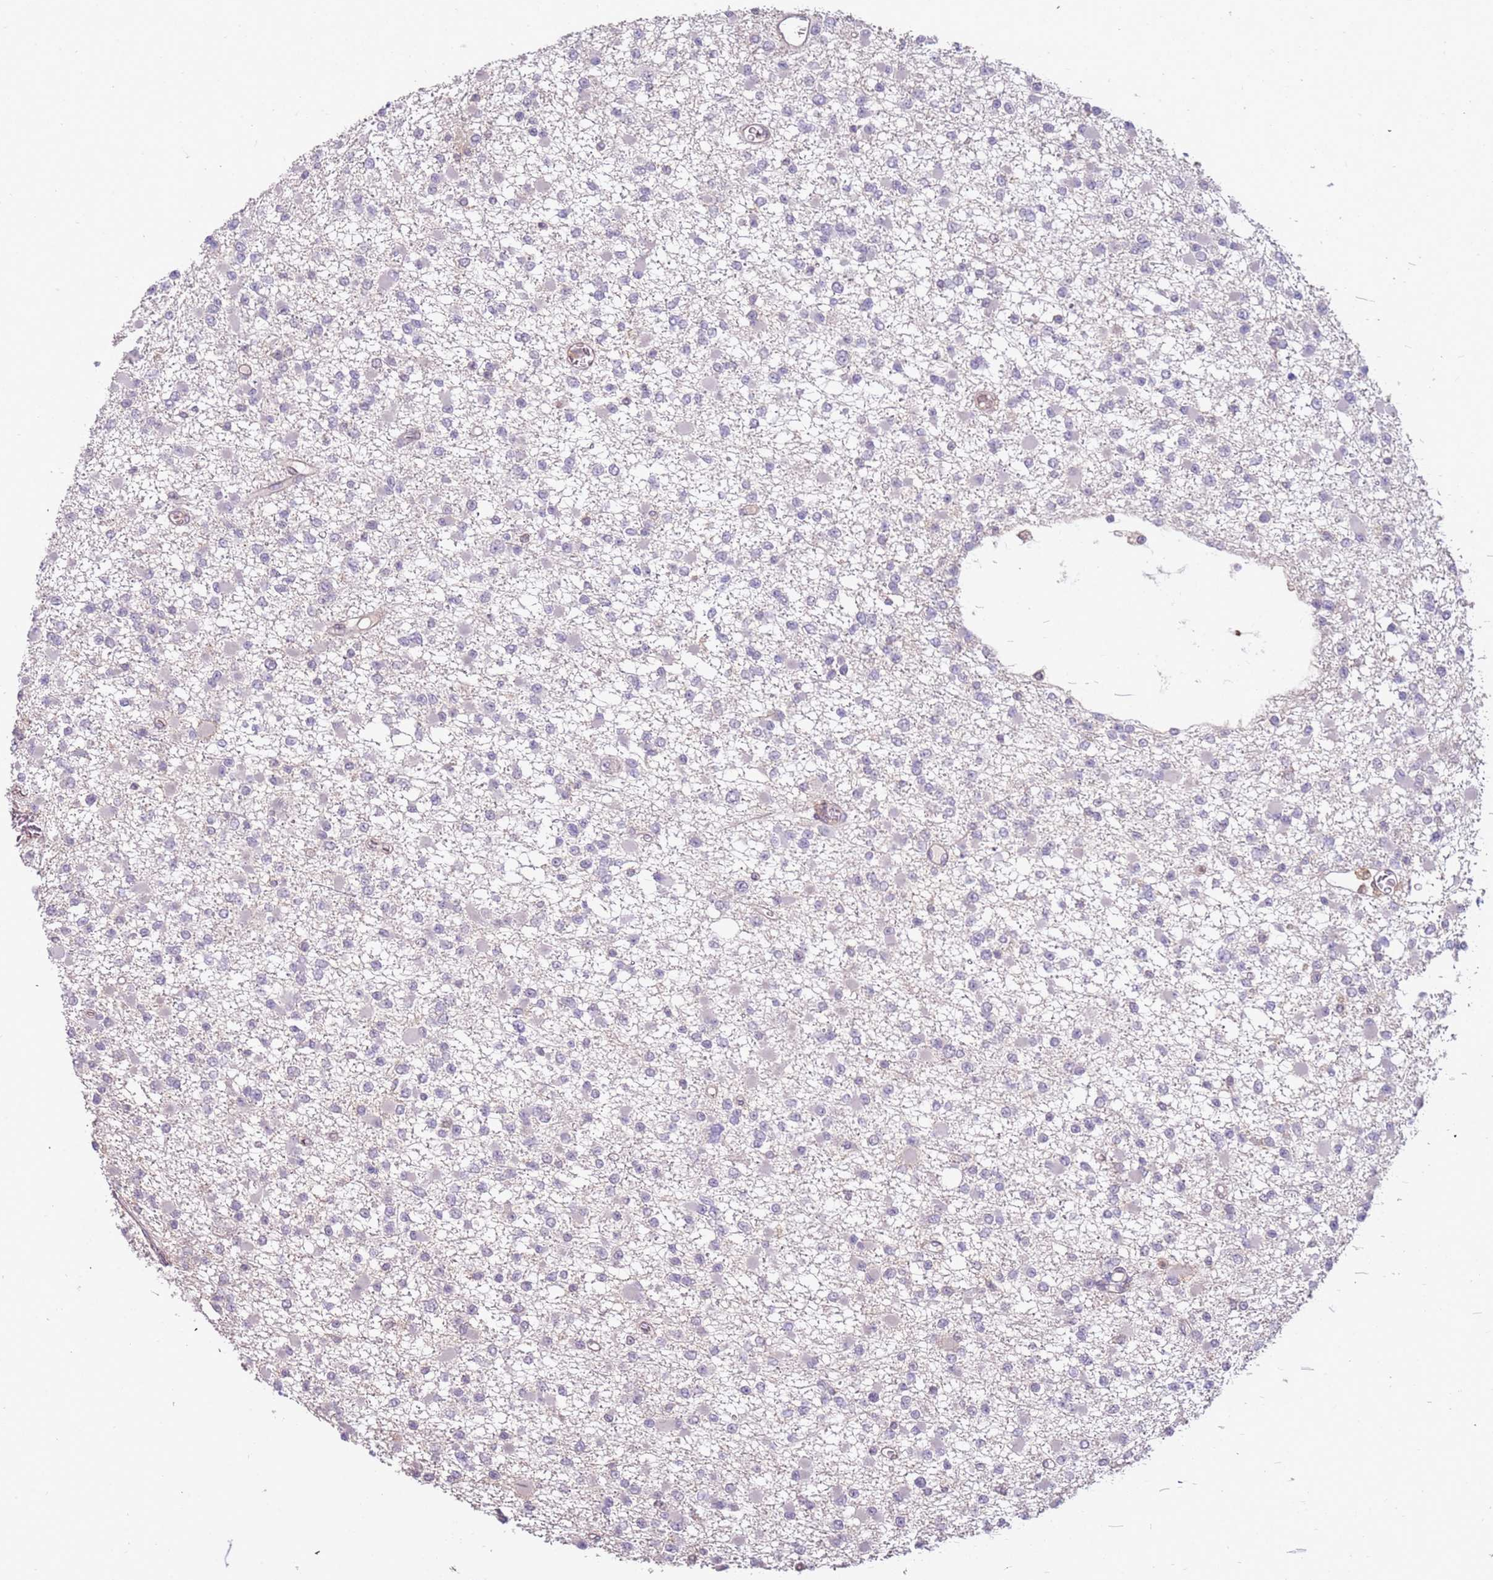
{"staining": {"intensity": "negative", "quantity": "none", "location": "none"}, "tissue": "glioma", "cell_type": "Tumor cells", "image_type": "cancer", "snomed": [{"axis": "morphology", "description": "Glioma, malignant, Low grade"}, {"axis": "topography", "description": "Brain"}], "caption": "Immunohistochemistry histopathology image of glioma stained for a protein (brown), which shows no positivity in tumor cells. (DAB (3,3'-diaminobenzidine) immunohistochemistry (IHC), high magnification).", "gene": "GSTO2", "patient": {"sex": "female", "age": 22}}